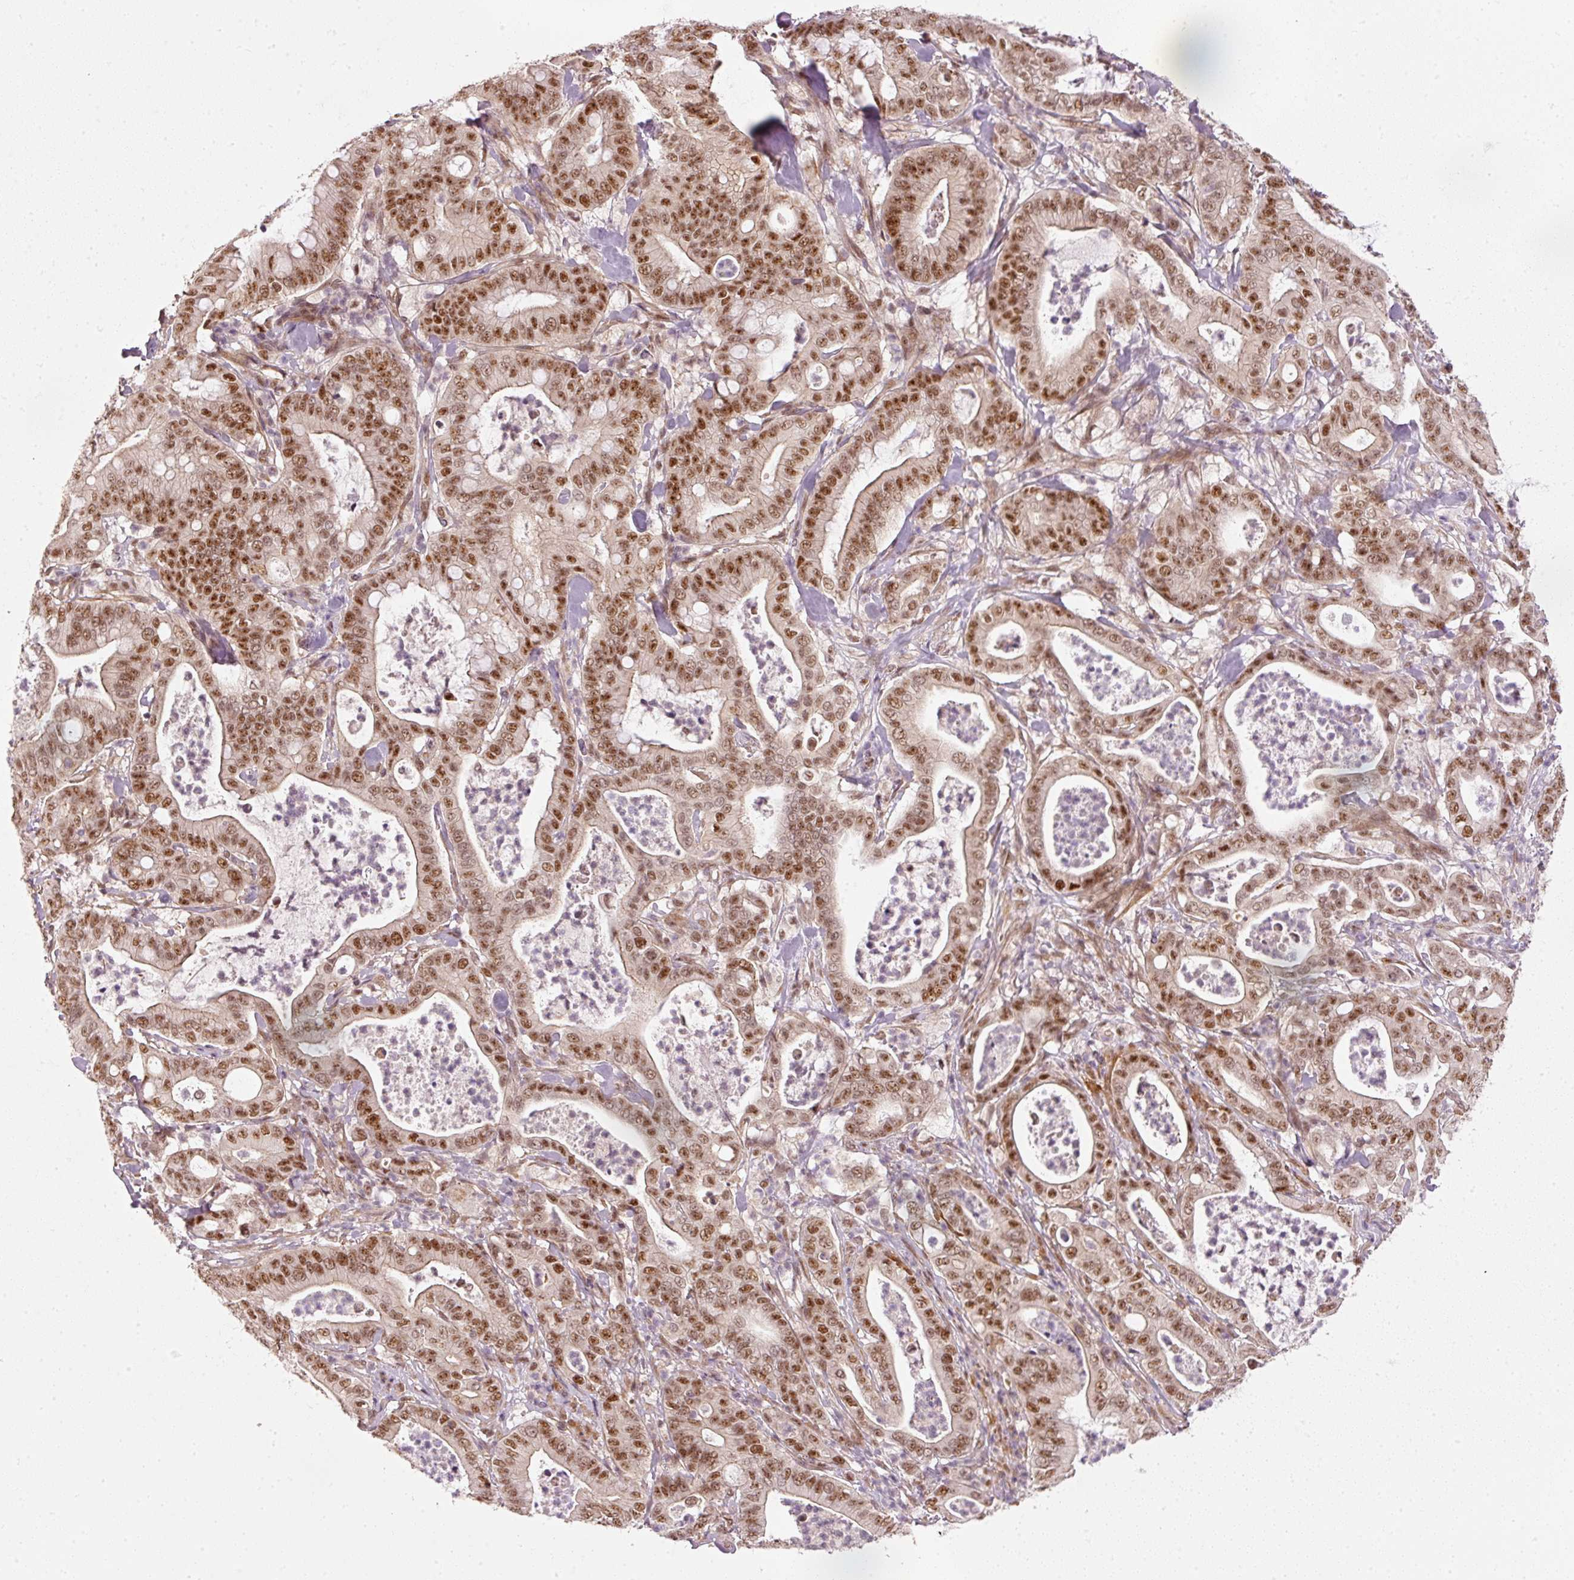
{"staining": {"intensity": "moderate", "quantity": ">75%", "location": "nuclear"}, "tissue": "pancreatic cancer", "cell_type": "Tumor cells", "image_type": "cancer", "snomed": [{"axis": "morphology", "description": "Adenocarcinoma, NOS"}, {"axis": "topography", "description": "Pancreas"}], "caption": "Pancreatic adenocarcinoma tissue reveals moderate nuclear expression in approximately >75% of tumor cells, visualized by immunohistochemistry.", "gene": "THOC6", "patient": {"sex": "male", "age": 71}}